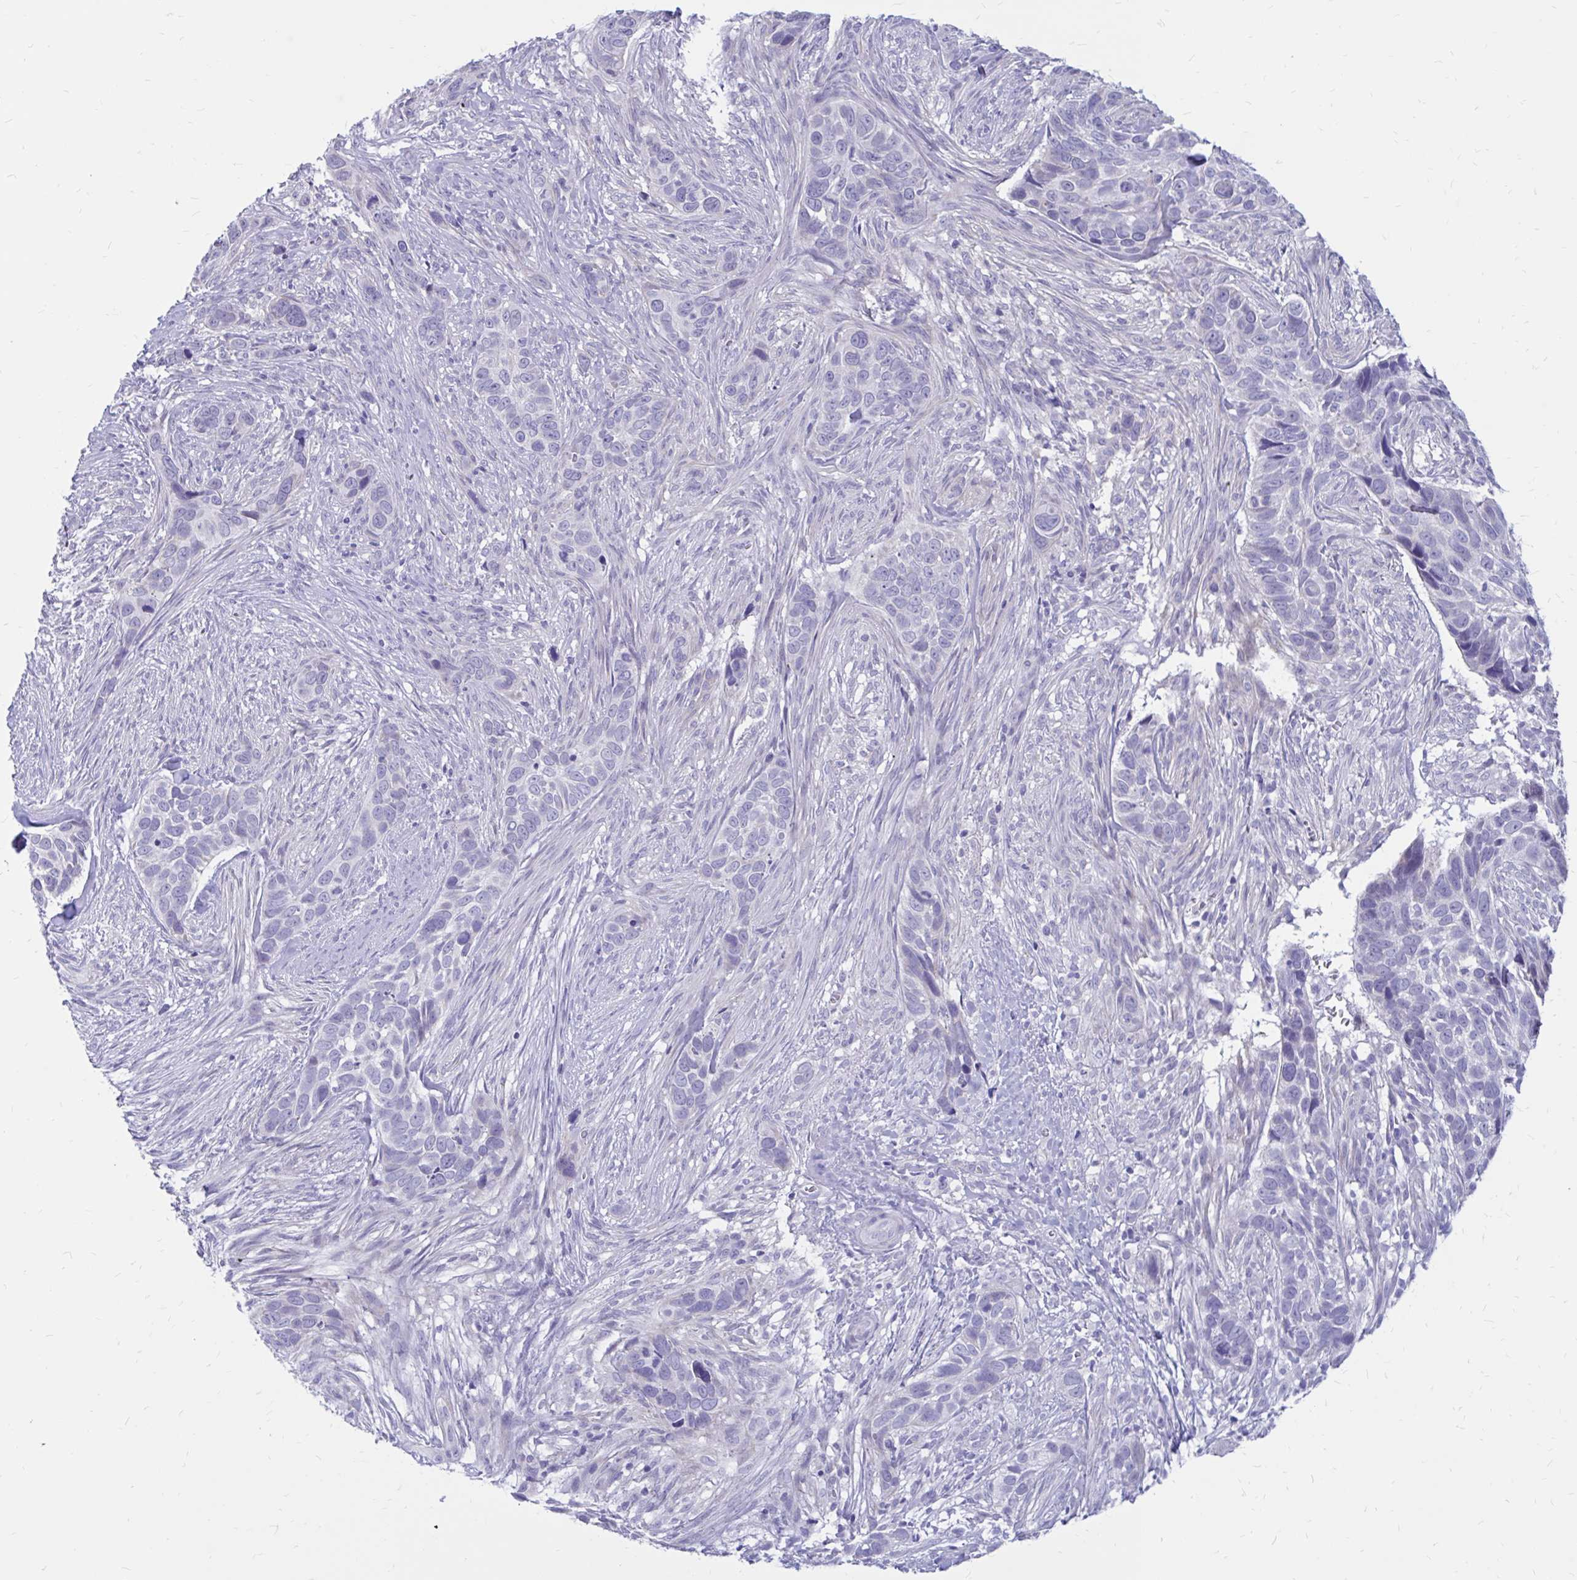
{"staining": {"intensity": "negative", "quantity": "none", "location": "none"}, "tissue": "skin cancer", "cell_type": "Tumor cells", "image_type": "cancer", "snomed": [{"axis": "morphology", "description": "Basal cell carcinoma"}, {"axis": "topography", "description": "Skin"}], "caption": "Basal cell carcinoma (skin) stained for a protein using immunohistochemistry reveals no positivity tumor cells.", "gene": "IGSF5", "patient": {"sex": "female", "age": 82}}